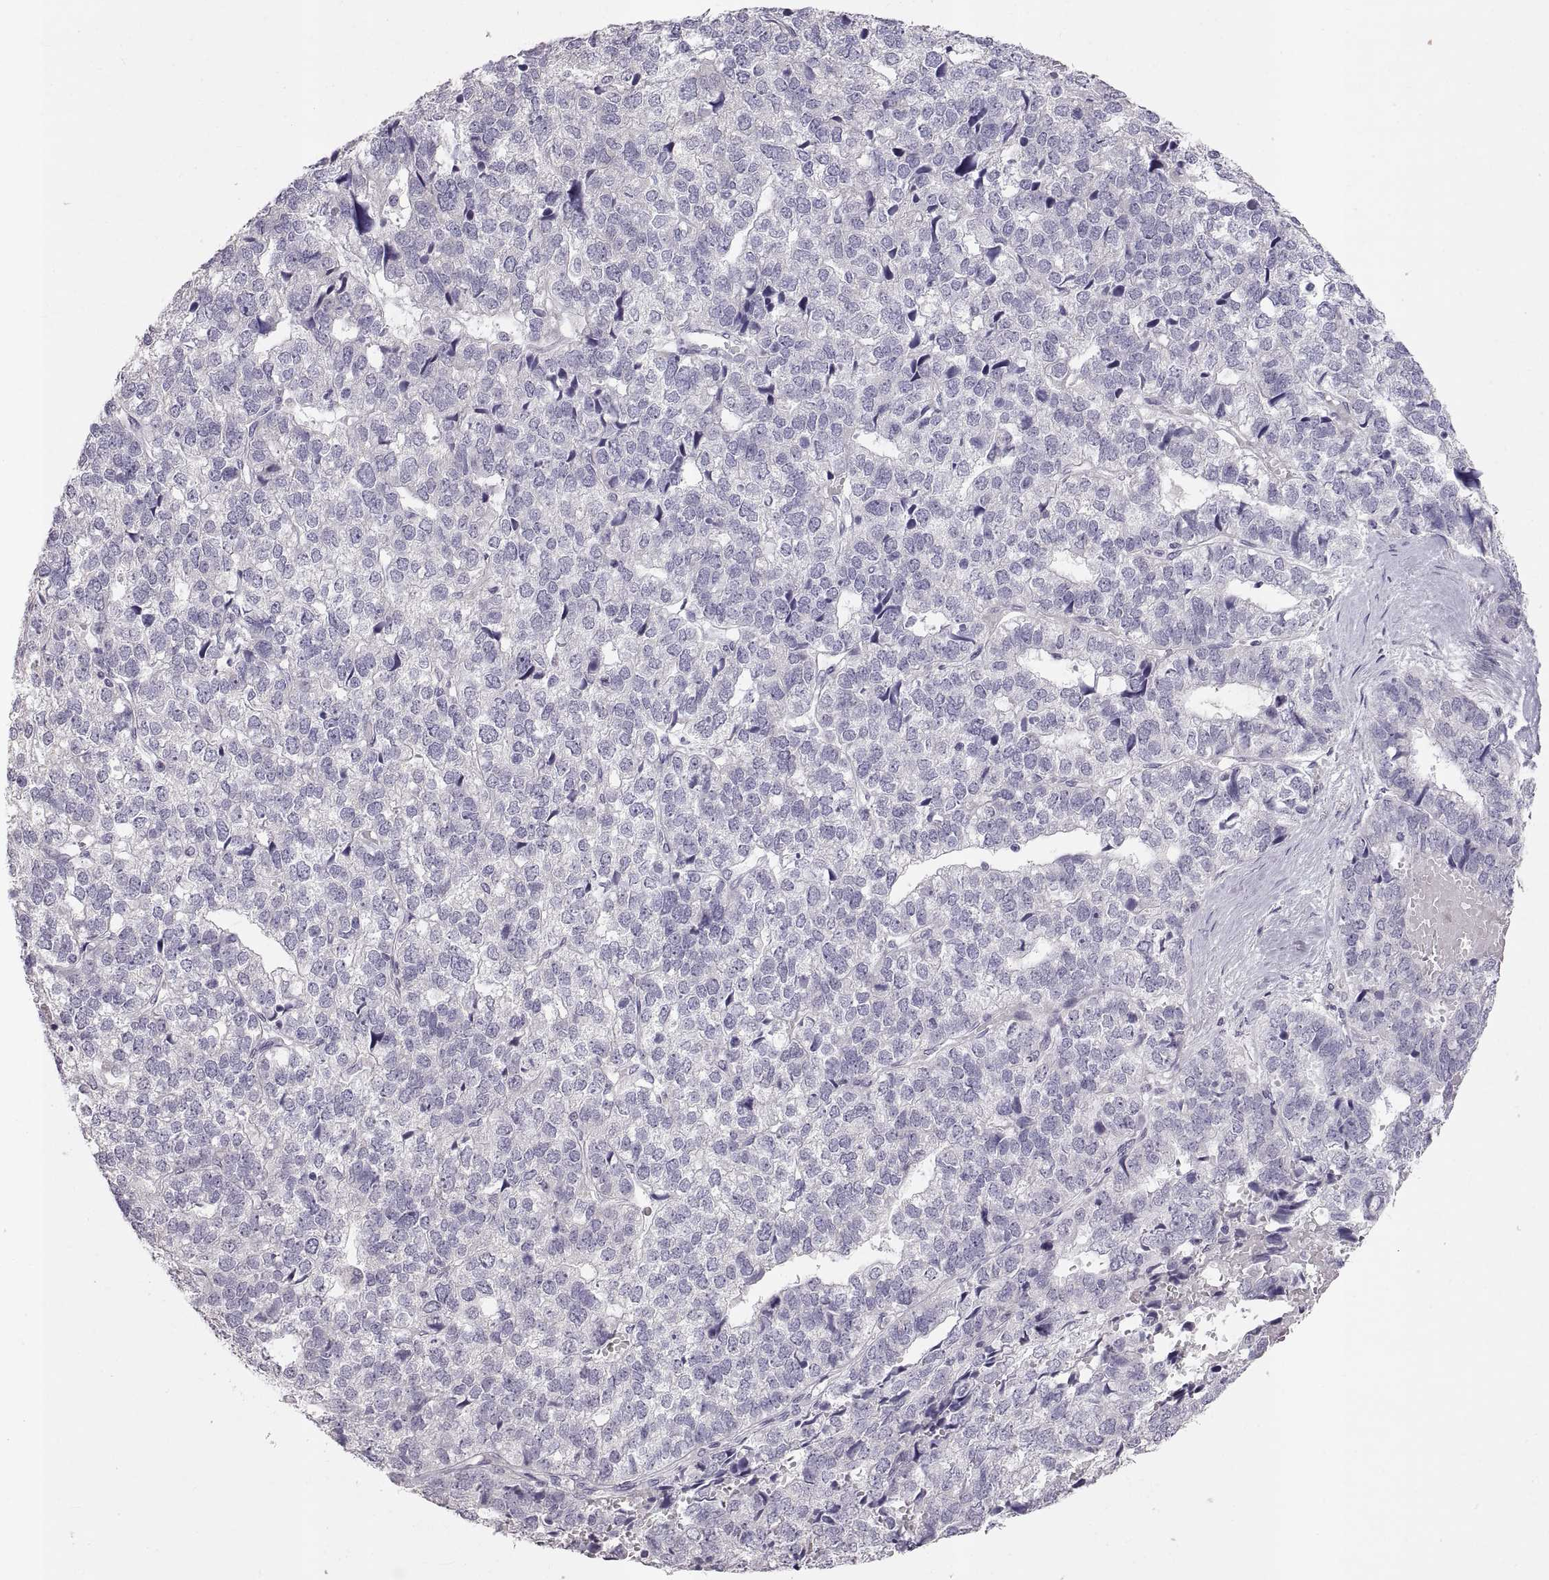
{"staining": {"intensity": "negative", "quantity": "none", "location": "none"}, "tissue": "stomach cancer", "cell_type": "Tumor cells", "image_type": "cancer", "snomed": [{"axis": "morphology", "description": "Adenocarcinoma, NOS"}, {"axis": "topography", "description": "Stomach"}], "caption": "Photomicrograph shows no significant protein expression in tumor cells of stomach adenocarcinoma.", "gene": "WBP2NL", "patient": {"sex": "male", "age": 69}}